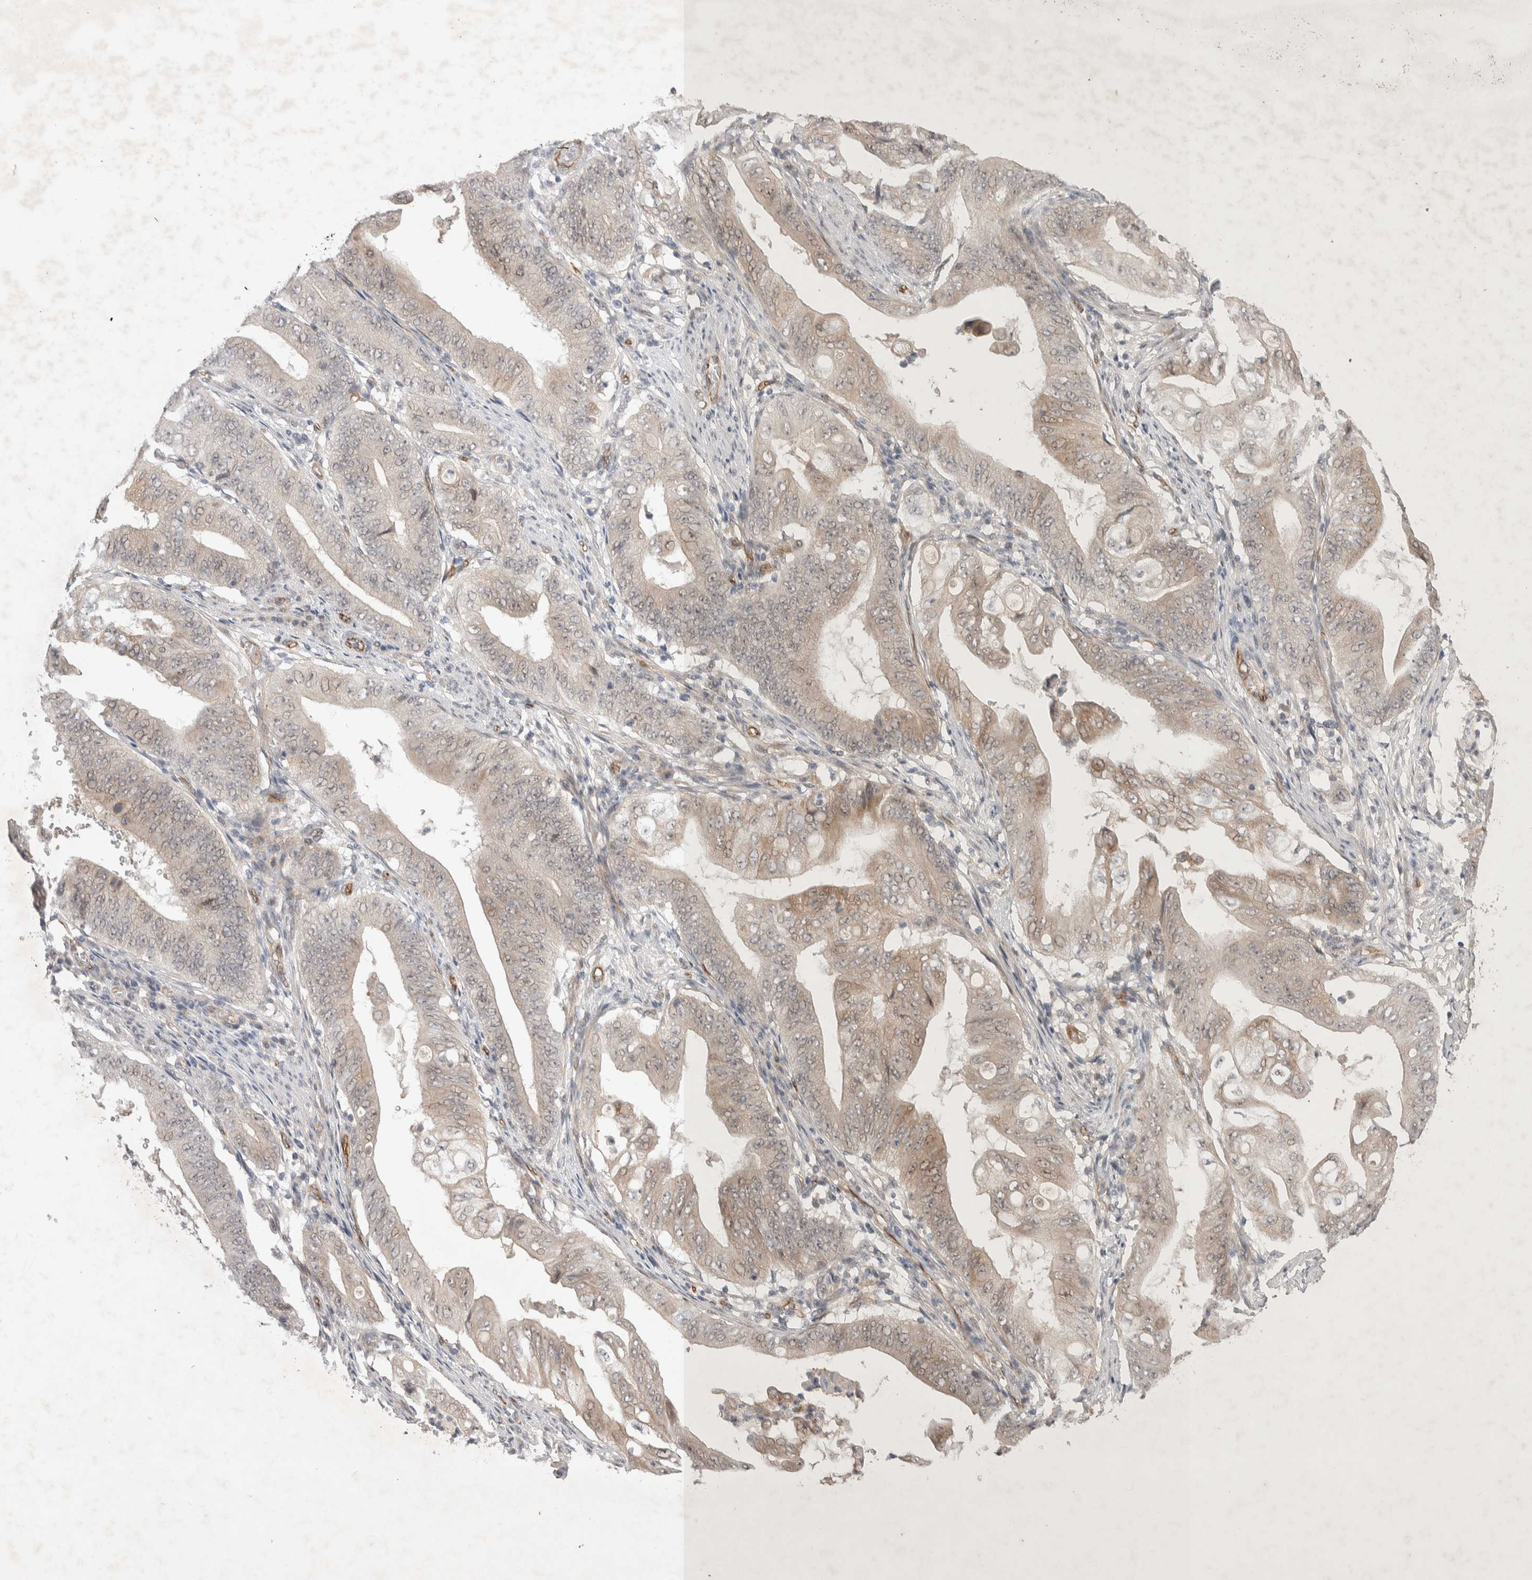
{"staining": {"intensity": "weak", "quantity": "25%-75%", "location": "cytoplasmic/membranous"}, "tissue": "stomach cancer", "cell_type": "Tumor cells", "image_type": "cancer", "snomed": [{"axis": "morphology", "description": "Adenocarcinoma, NOS"}, {"axis": "topography", "description": "Stomach"}], "caption": "Brown immunohistochemical staining in stomach cancer (adenocarcinoma) reveals weak cytoplasmic/membranous expression in approximately 25%-75% of tumor cells.", "gene": "ZNF704", "patient": {"sex": "female", "age": 73}}